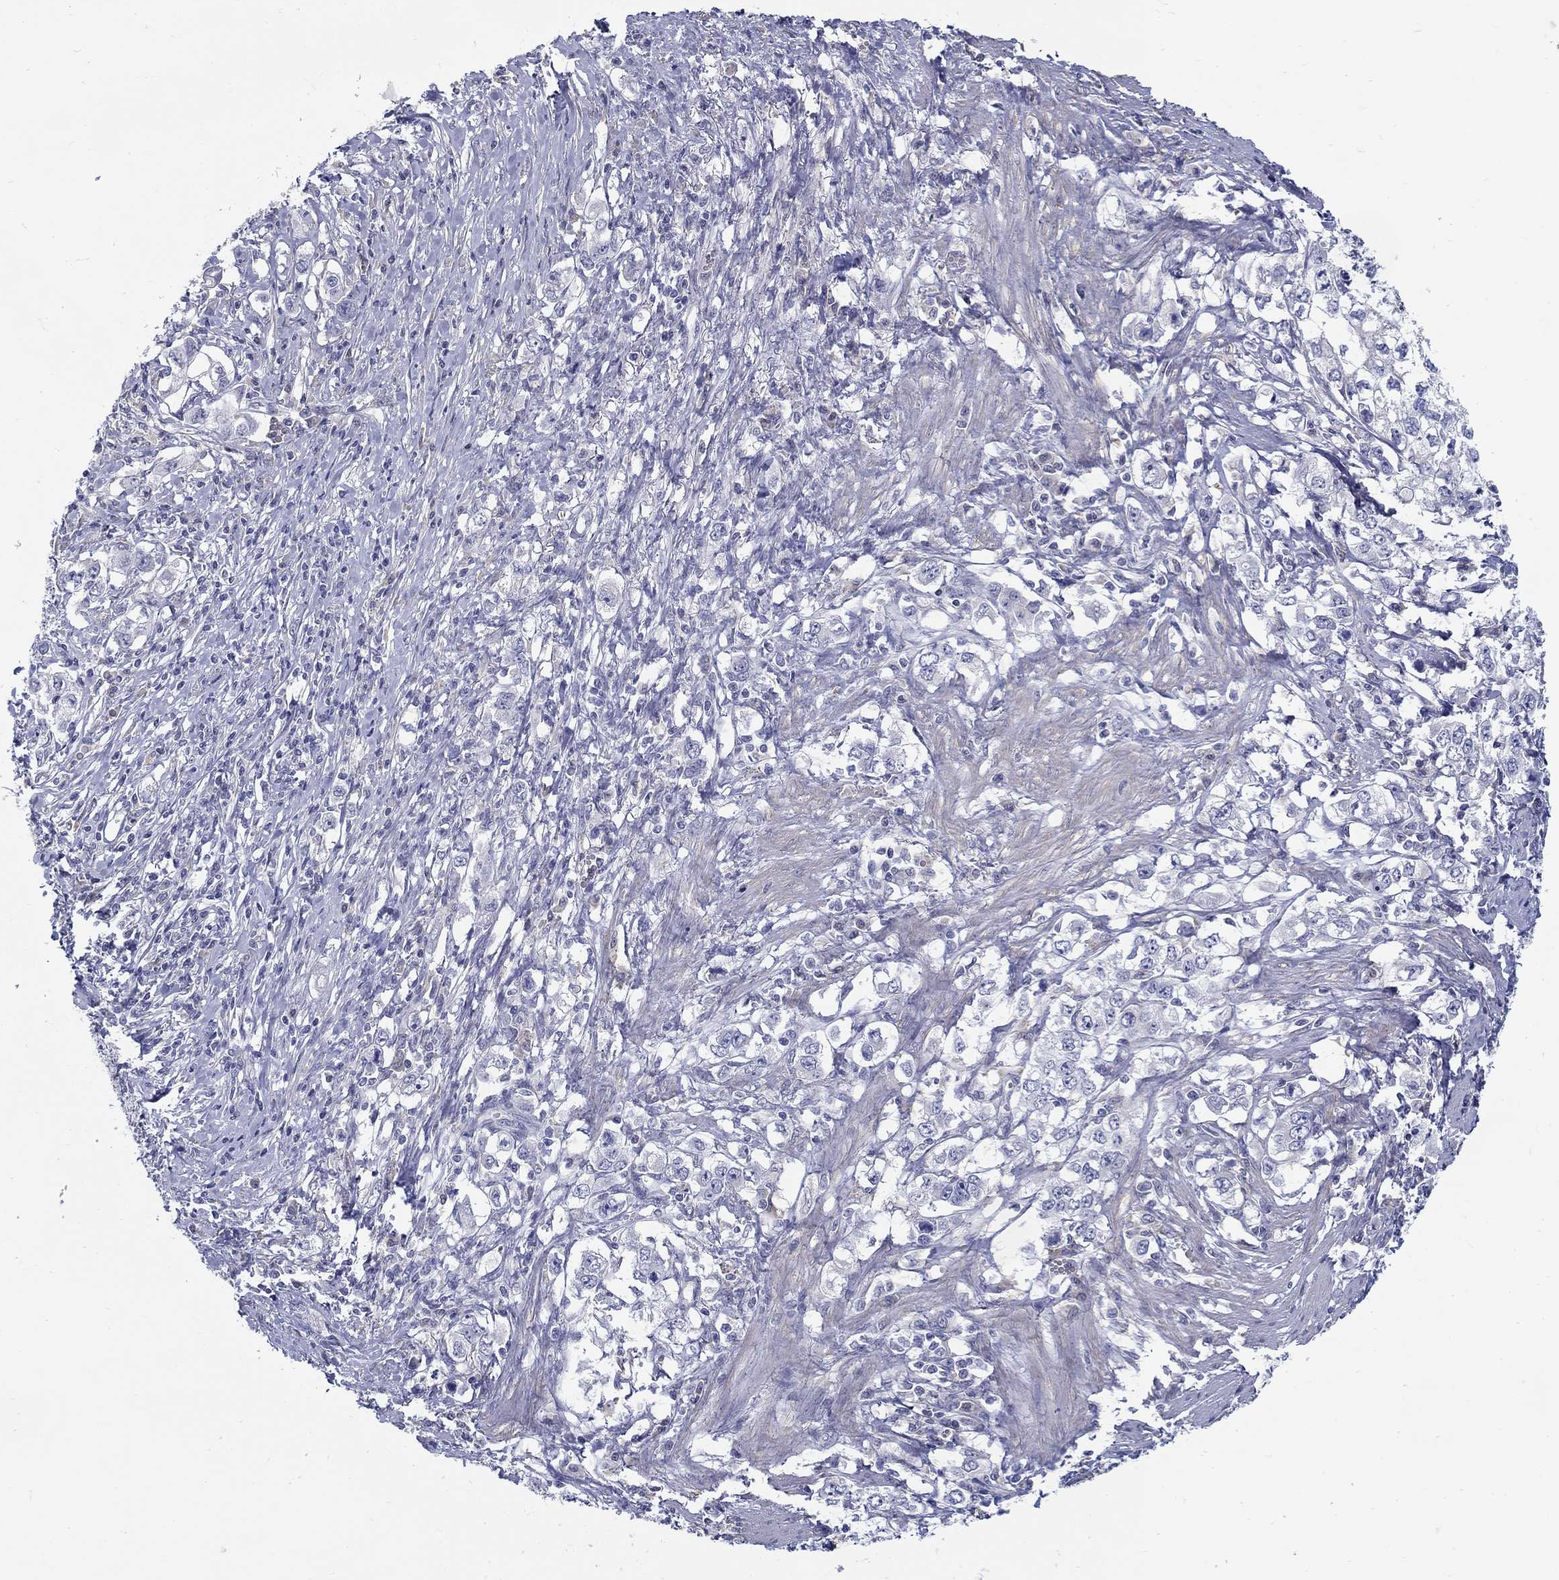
{"staining": {"intensity": "negative", "quantity": "none", "location": "none"}, "tissue": "stomach cancer", "cell_type": "Tumor cells", "image_type": "cancer", "snomed": [{"axis": "morphology", "description": "Adenocarcinoma, NOS"}, {"axis": "topography", "description": "Stomach, lower"}], "caption": "A histopathology image of human adenocarcinoma (stomach) is negative for staining in tumor cells.", "gene": "ABCA4", "patient": {"sex": "female", "age": 72}}